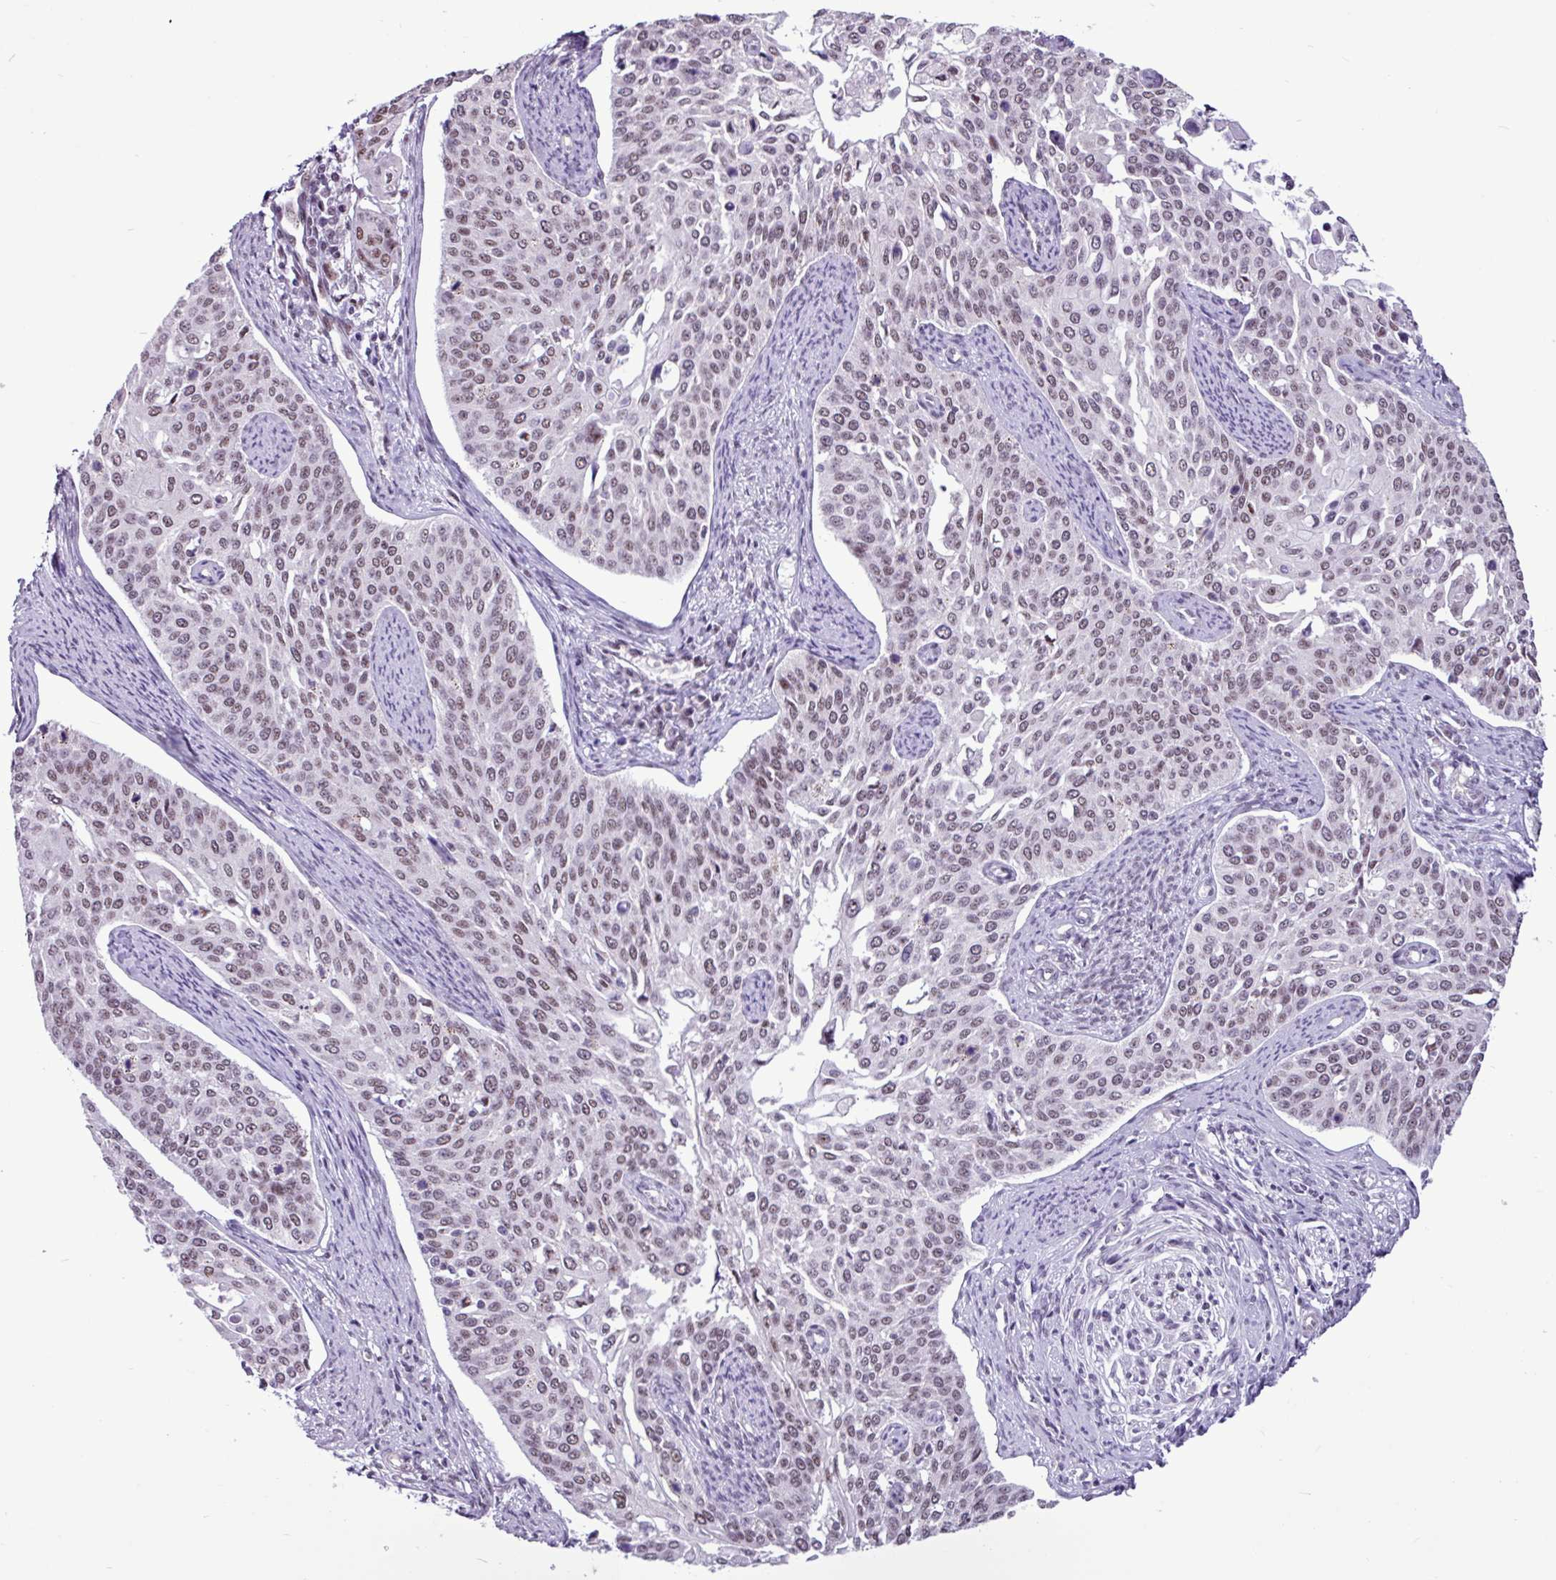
{"staining": {"intensity": "weak", "quantity": ">75%", "location": "nuclear"}, "tissue": "cervical cancer", "cell_type": "Tumor cells", "image_type": "cancer", "snomed": [{"axis": "morphology", "description": "Squamous cell carcinoma, NOS"}, {"axis": "topography", "description": "Cervix"}], "caption": "Immunohistochemical staining of cervical cancer shows weak nuclear protein positivity in about >75% of tumor cells.", "gene": "UTP18", "patient": {"sex": "female", "age": 44}}